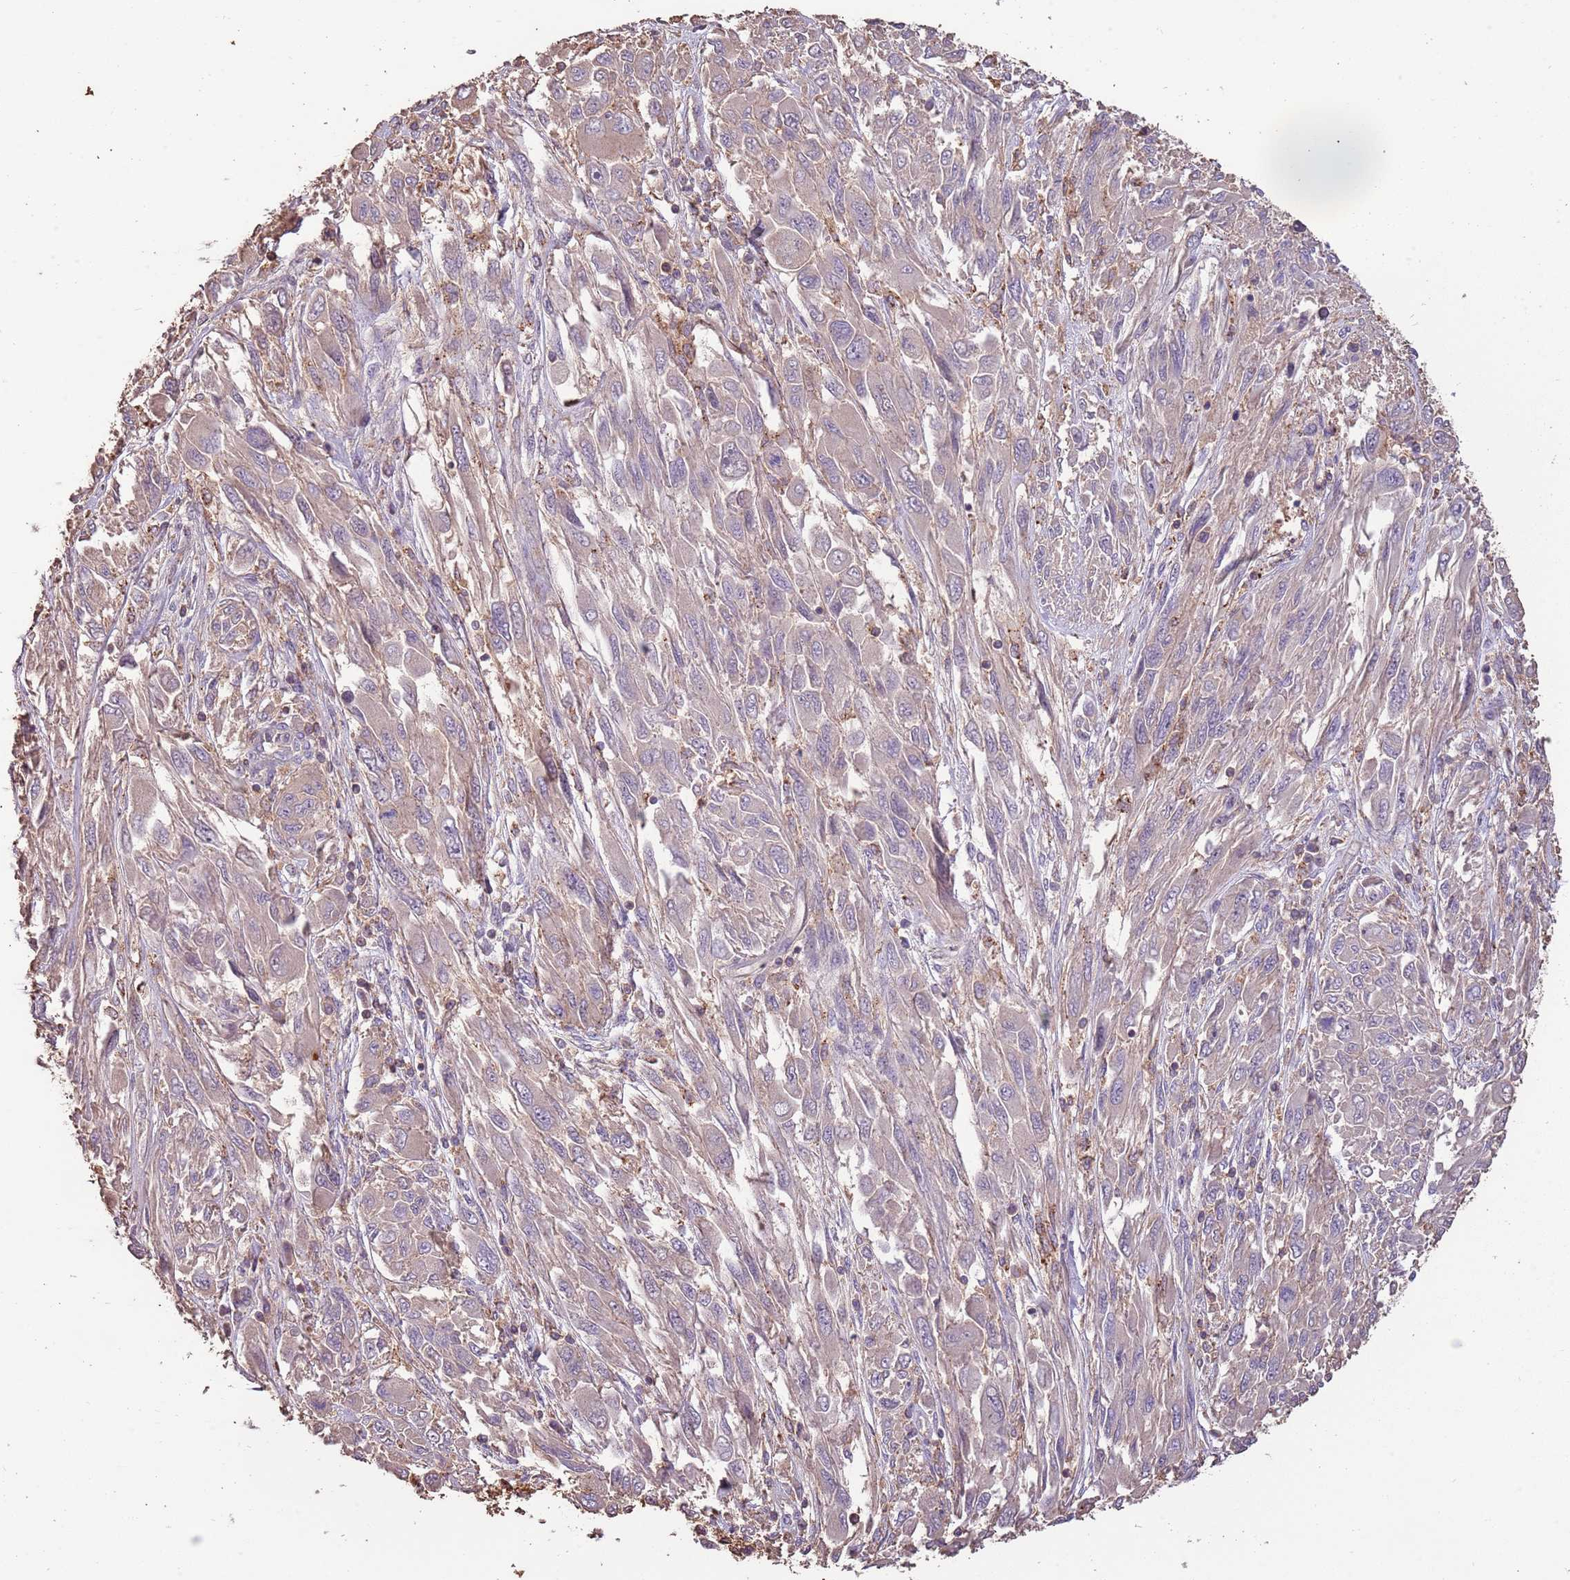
{"staining": {"intensity": "weak", "quantity": "<25%", "location": "cytoplasmic/membranous"}, "tissue": "melanoma", "cell_type": "Tumor cells", "image_type": "cancer", "snomed": [{"axis": "morphology", "description": "Malignant melanoma, NOS"}, {"axis": "topography", "description": "Skin"}], "caption": "This image is of malignant melanoma stained with immunohistochemistry to label a protein in brown with the nuclei are counter-stained blue. There is no expression in tumor cells.", "gene": "FECH", "patient": {"sex": "female", "age": 91}}